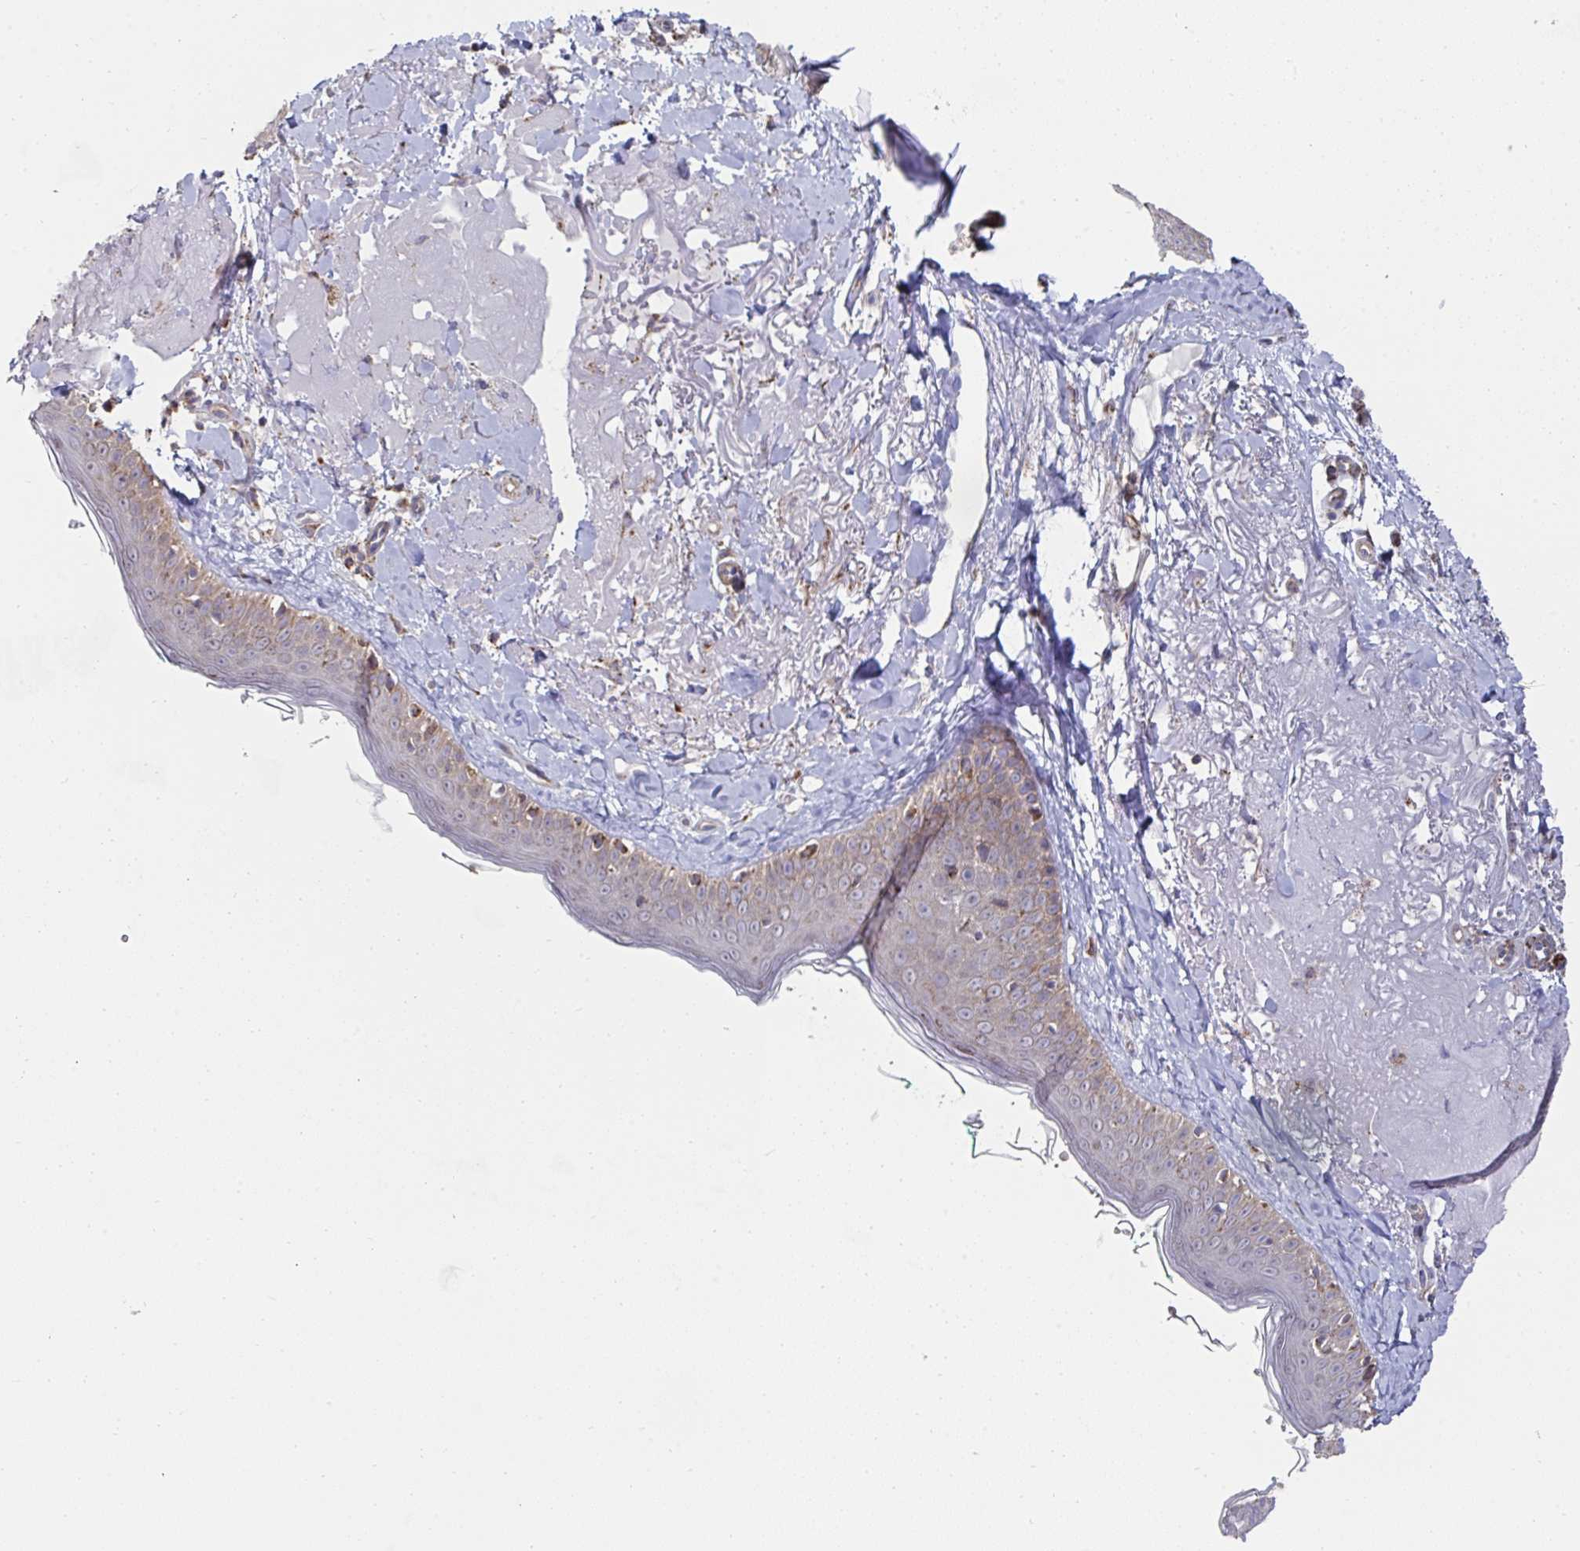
{"staining": {"intensity": "negative", "quantity": "none", "location": "none"}, "tissue": "skin", "cell_type": "Fibroblasts", "image_type": "normal", "snomed": [{"axis": "morphology", "description": "Normal tissue, NOS"}, {"axis": "topography", "description": "Skin"}], "caption": "DAB (3,3'-diaminobenzidine) immunohistochemical staining of unremarkable human skin displays no significant positivity in fibroblasts.", "gene": "DZANK1", "patient": {"sex": "male", "age": 73}}